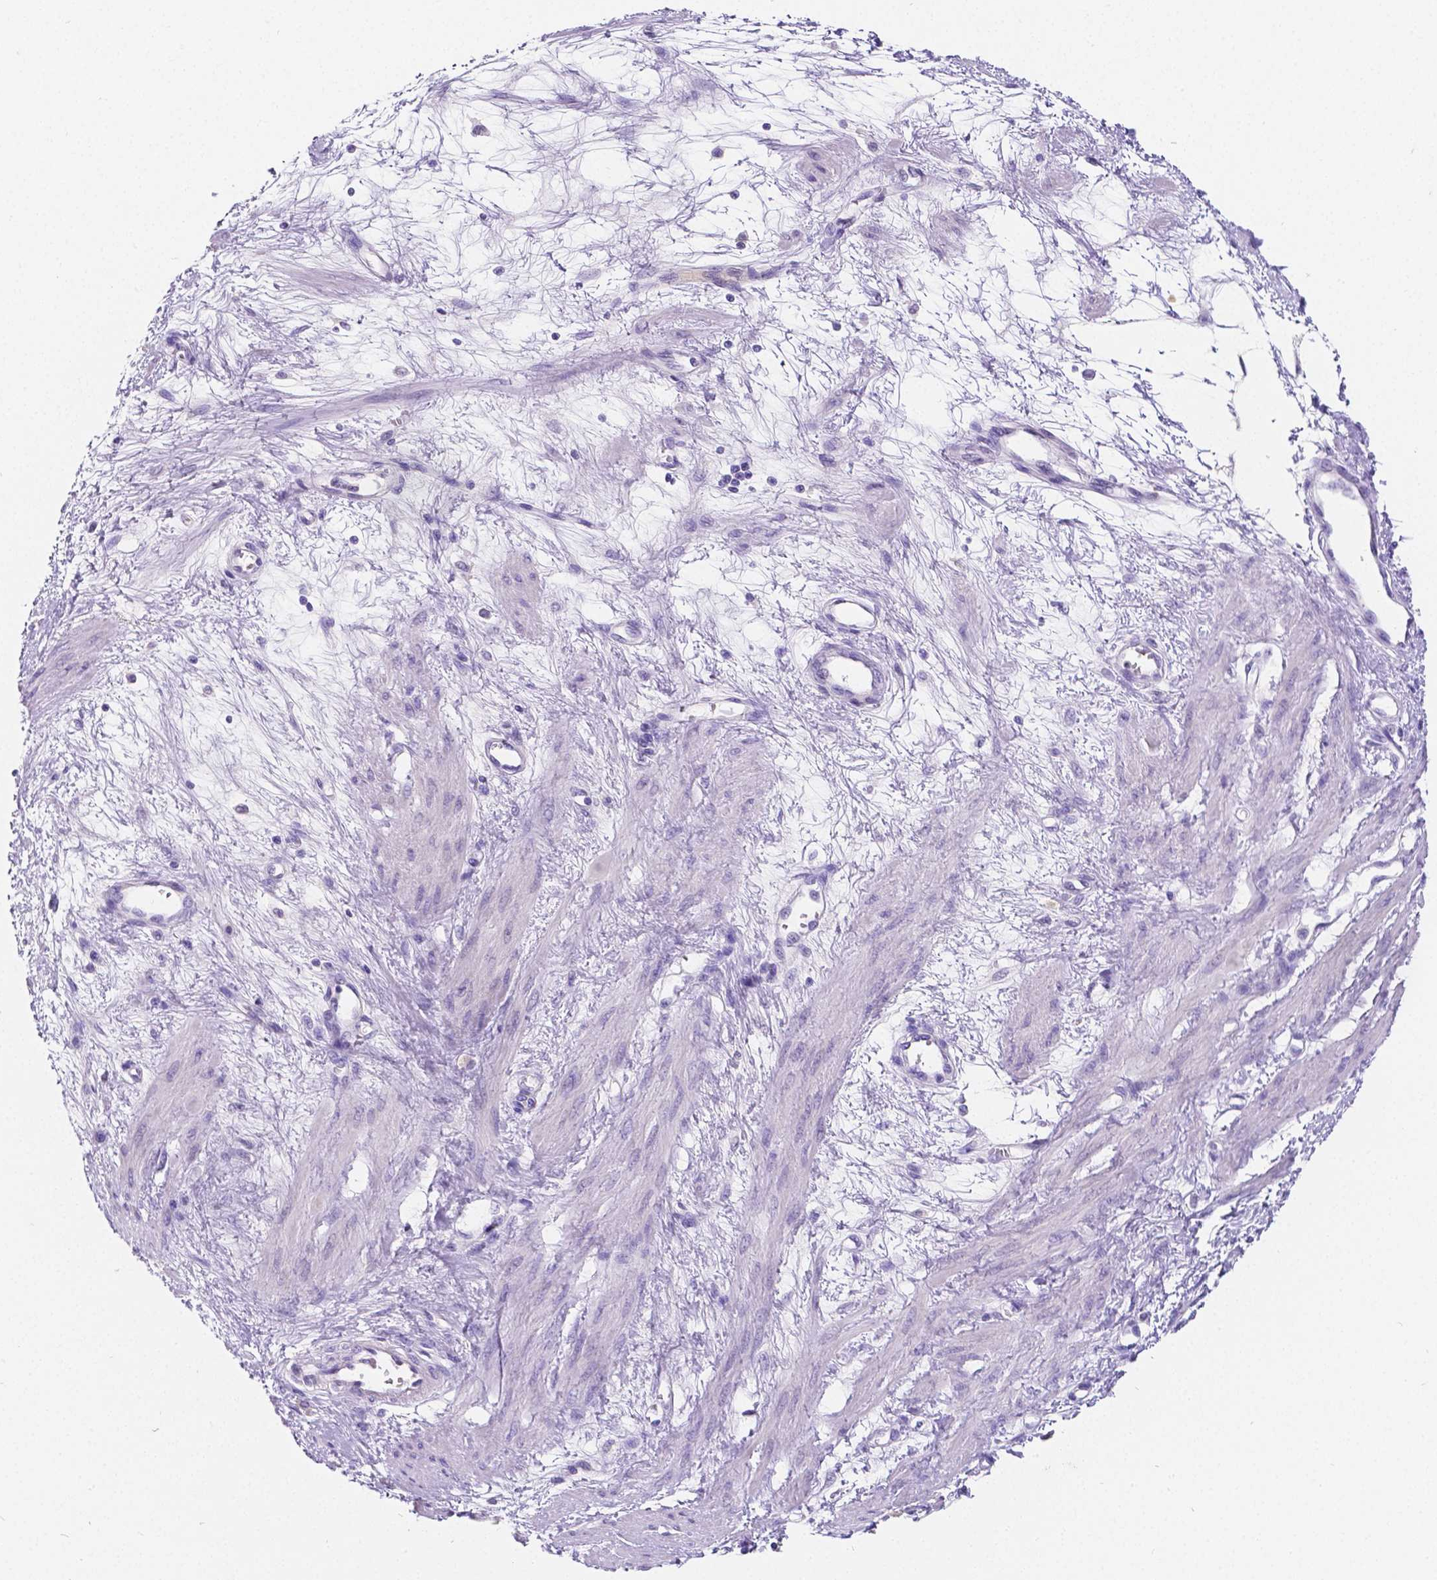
{"staining": {"intensity": "negative", "quantity": "none", "location": "none"}, "tissue": "smooth muscle", "cell_type": "Smooth muscle cells", "image_type": "normal", "snomed": [{"axis": "morphology", "description": "Normal tissue, NOS"}, {"axis": "topography", "description": "Smooth muscle"}, {"axis": "topography", "description": "Uterus"}], "caption": "Immunohistochemistry histopathology image of benign smooth muscle: smooth muscle stained with DAB (3,3'-diaminobenzidine) shows no significant protein staining in smooth muscle cells.", "gene": "SATB2", "patient": {"sex": "female", "age": 39}}